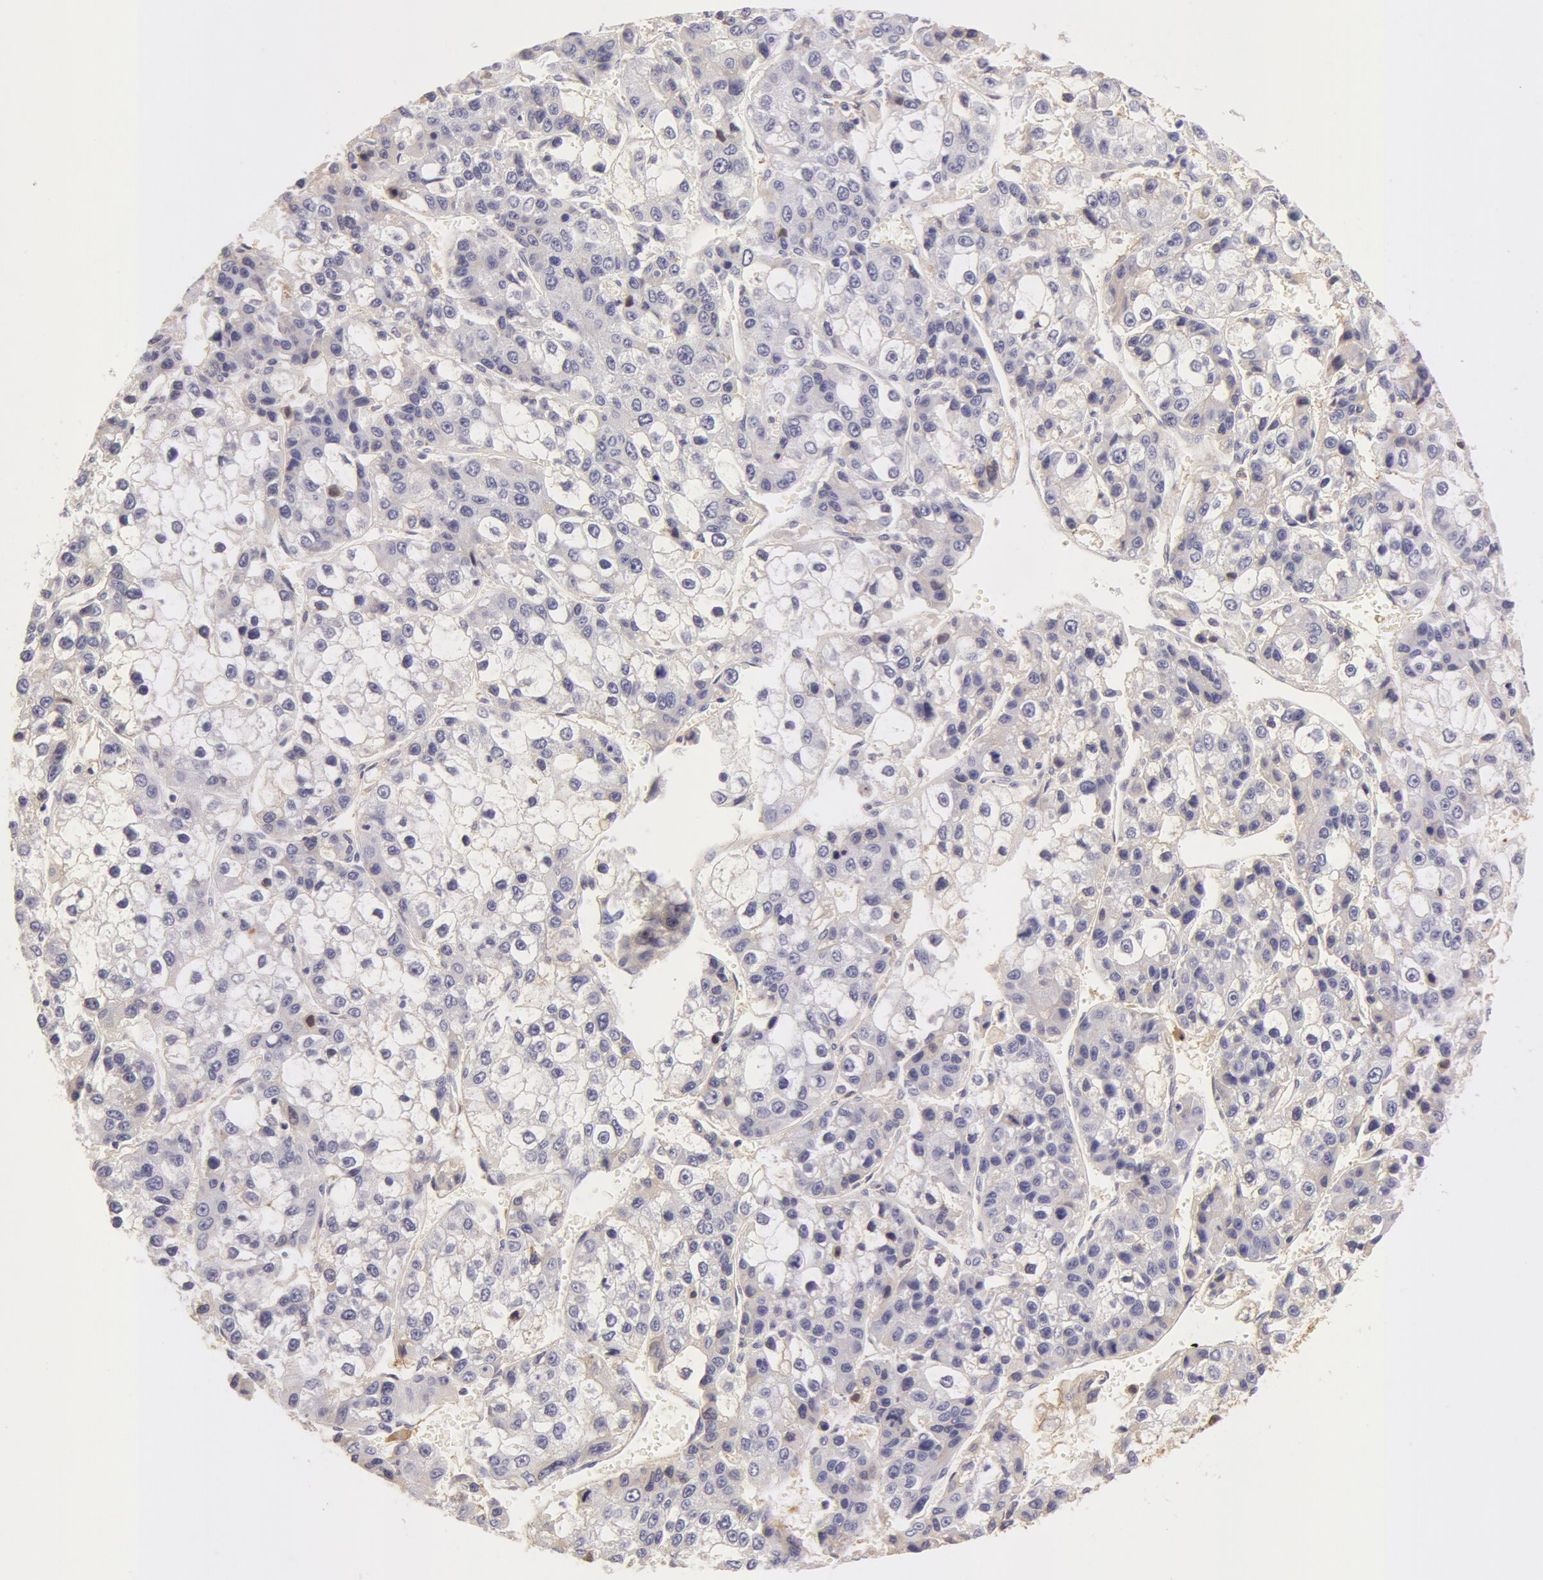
{"staining": {"intensity": "negative", "quantity": "none", "location": "none"}, "tissue": "liver cancer", "cell_type": "Tumor cells", "image_type": "cancer", "snomed": [{"axis": "morphology", "description": "Carcinoma, Hepatocellular, NOS"}, {"axis": "topography", "description": "Liver"}], "caption": "An immunohistochemistry micrograph of liver cancer (hepatocellular carcinoma) is shown. There is no staining in tumor cells of liver cancer (hepatocellular carcinoma).", "gene": "AHSG", "patient": {"sex": "female", "age": 66}}